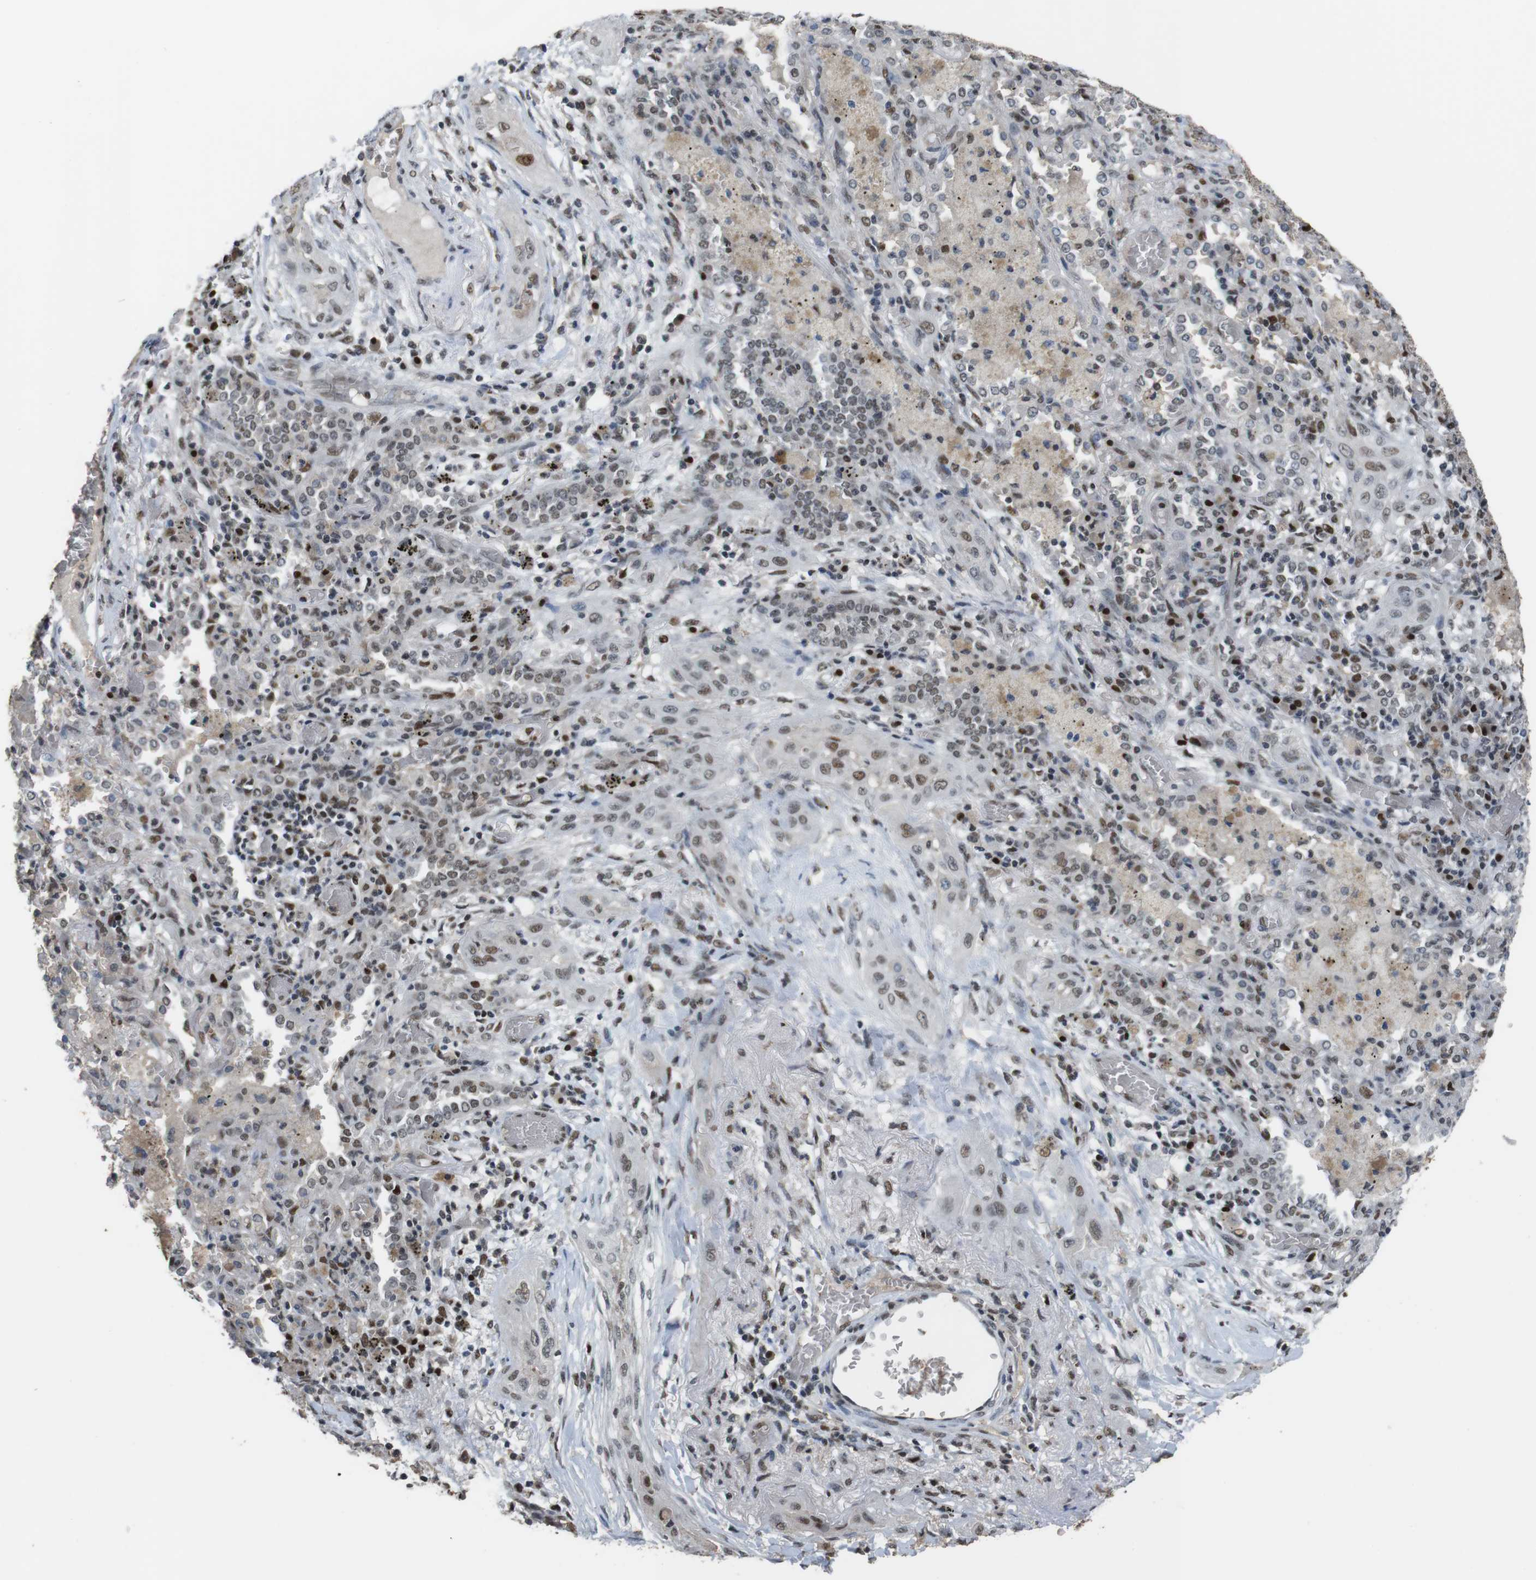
{"staining": {"intensity": "weak", "quantity": "25%-75%", "location": "nuclear"}, "tissue": "lung cancer", "cell_type": "Tumor cells", "image_type": "cancer", "snomed": [{"axis": "morphology", "description": "Squamous cell carcinoma, NOS"}, {"axis": "topography", "description": "Lung"}], "caption": "High-power microscopy captured an immunohistochemistry (IHC) micrograph of lung squamous cell carcinoma, revealing weak nuclear expression in about 25%-75% of tumor cells.", "gene": "SUB1", "patient": {"sex": "female", "age": 47}}